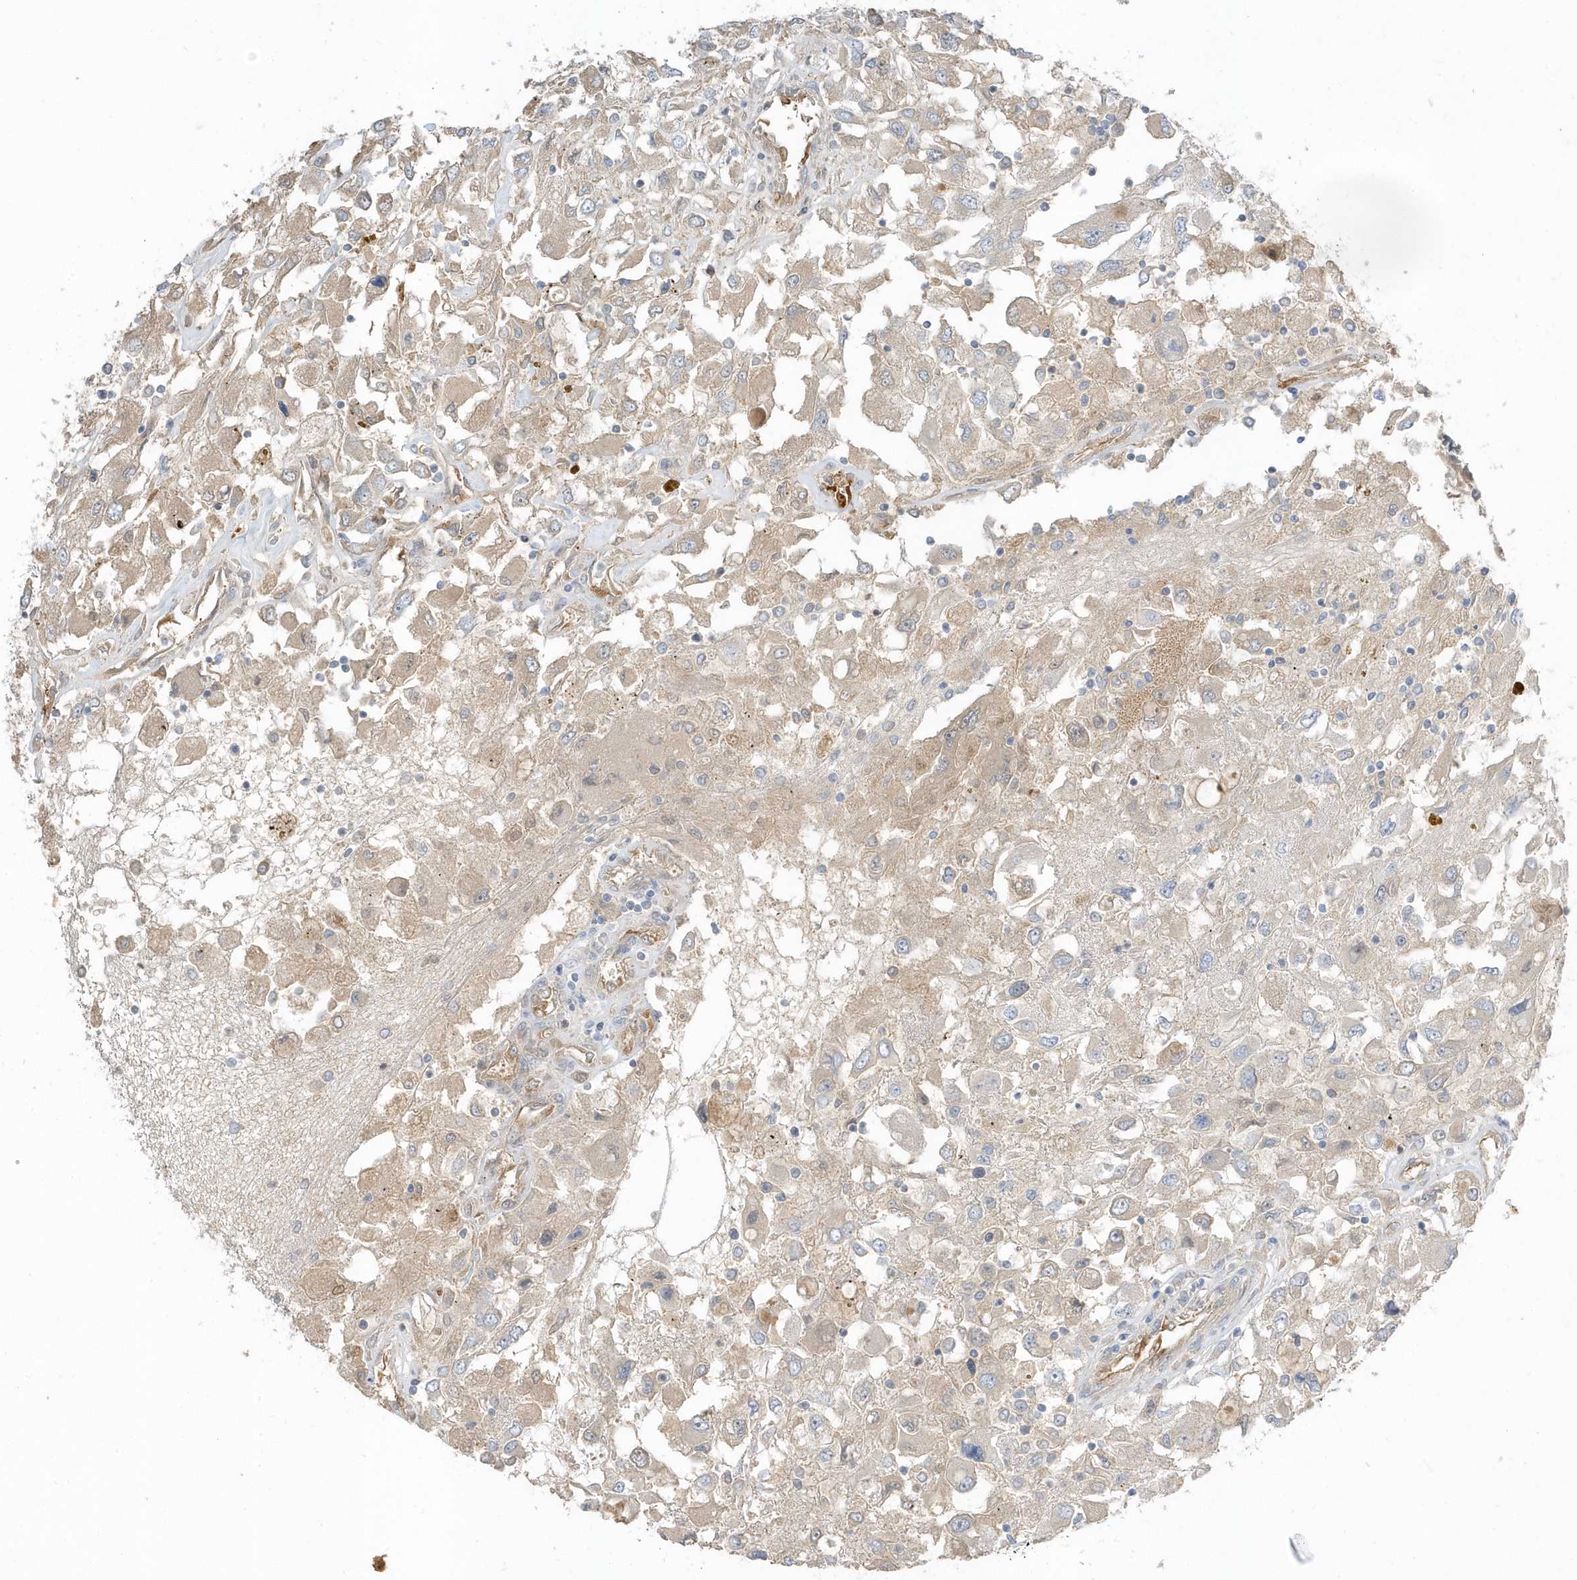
{"staining": {"intensity": "weak", "quantity": "<25%", "location": "cytoplasmic/membranous"}, "tissue": "renal cancer", "cell_type": "Tumor cells", "image_type": "cancer", "snomed": [{"axis": "morphology", "description": "Adenocarcinoma, NOS"}, {"axis": "topography", "description": "Kidney"}], "caption": "The immunohistochemistry (IHC) photomicrograph has no significant positivity in tumor cells of renal adenocarcinoma tissue.", "gene": "USP53", "patient": {"sex": "female", "age": 52}}